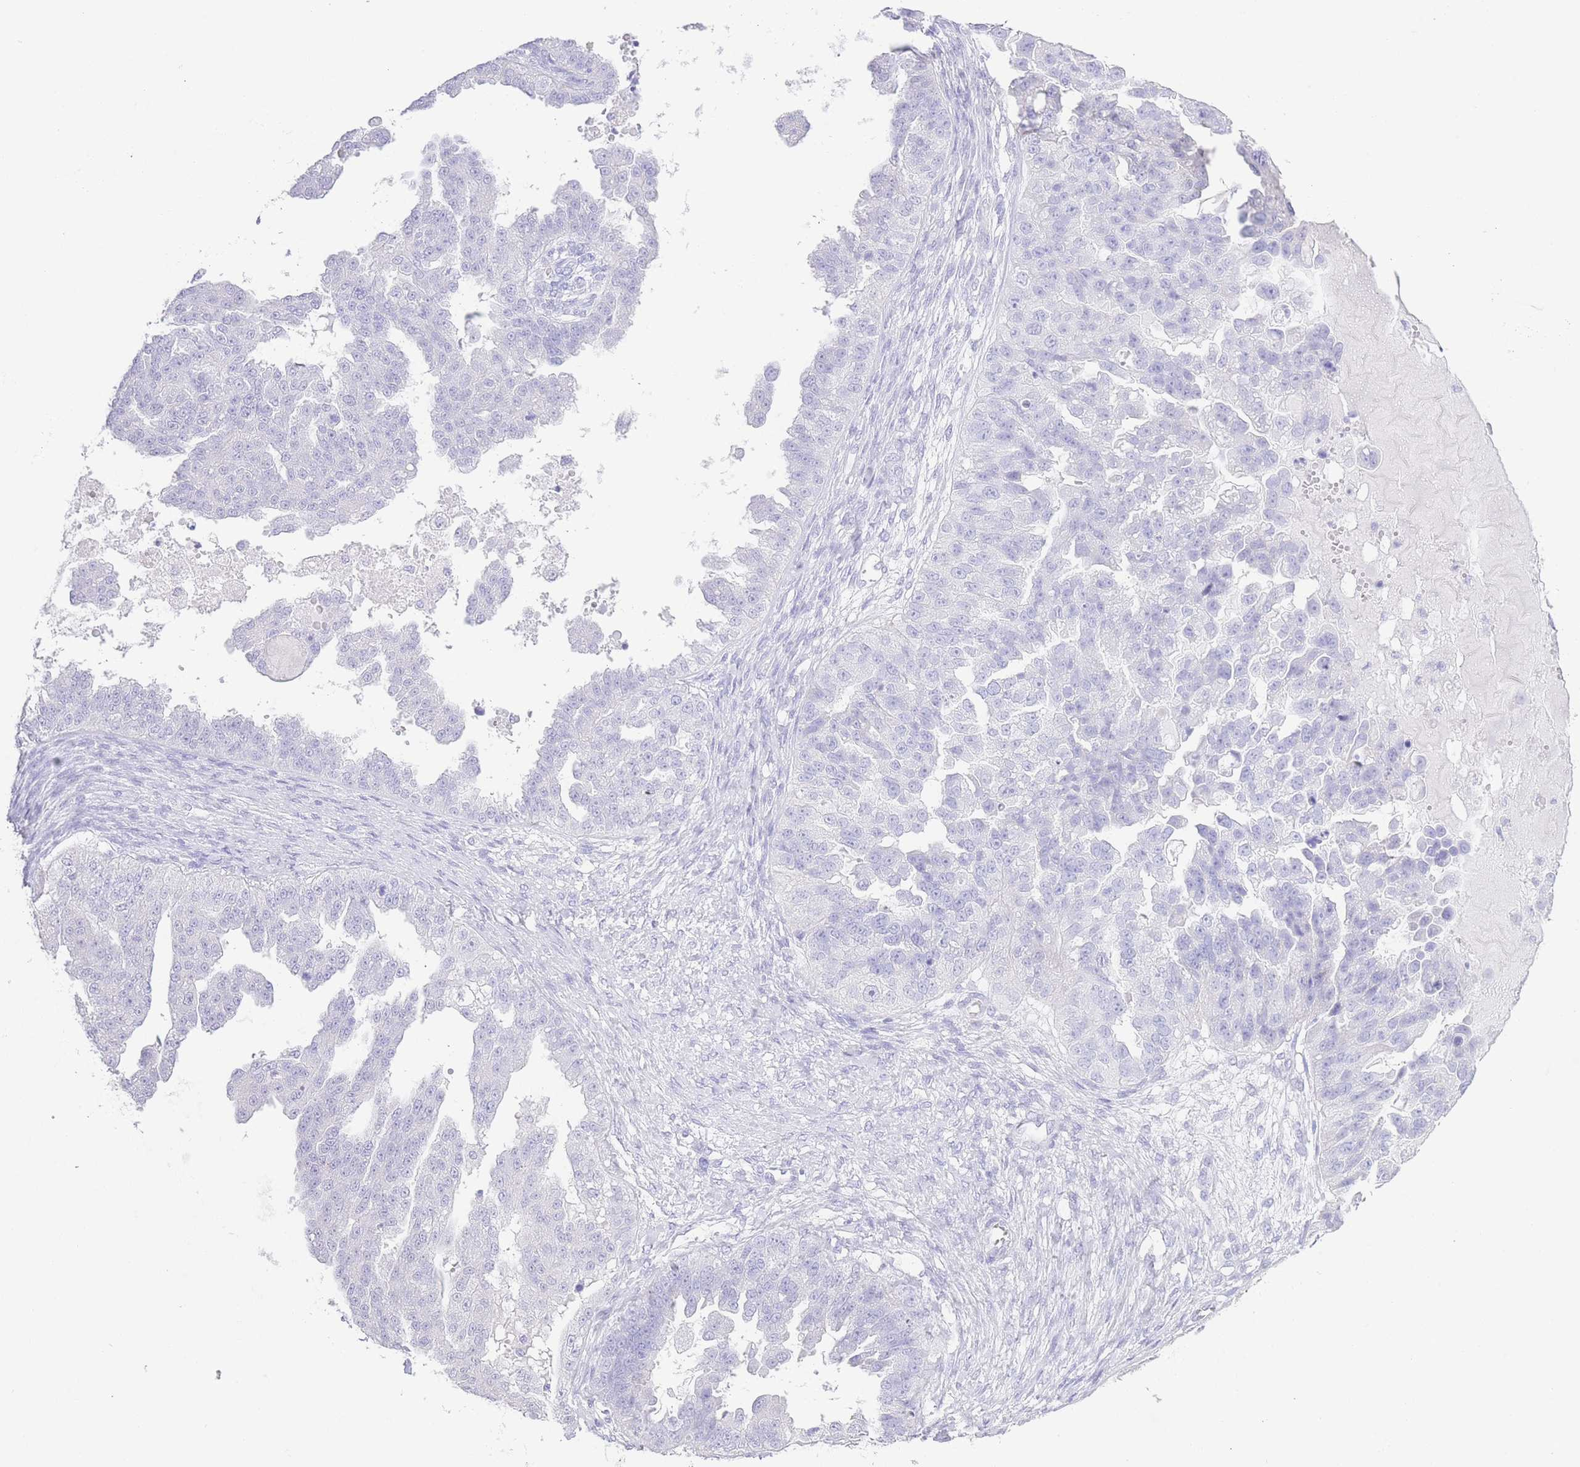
{"staining": {"intensity": "negative", "quantity": "none", "location": "none"}, "tissue": "ovarian cancer", "cell_type": "Tumor cells", "image_type": "cancer", "snomed": [{"axis": "morphology", "description": "Cystadenocarcinoma, serous, NOS"}, {"axis": "topography", "description": "Ovary"}], "caption": "The immunohistochemistry photomicrograph has no significant expression in tumor cells of ovarian serous cystadenocarcinoma tissue.", "gene": "PKLR", "patient": {"sex": "female", "age": 58}}